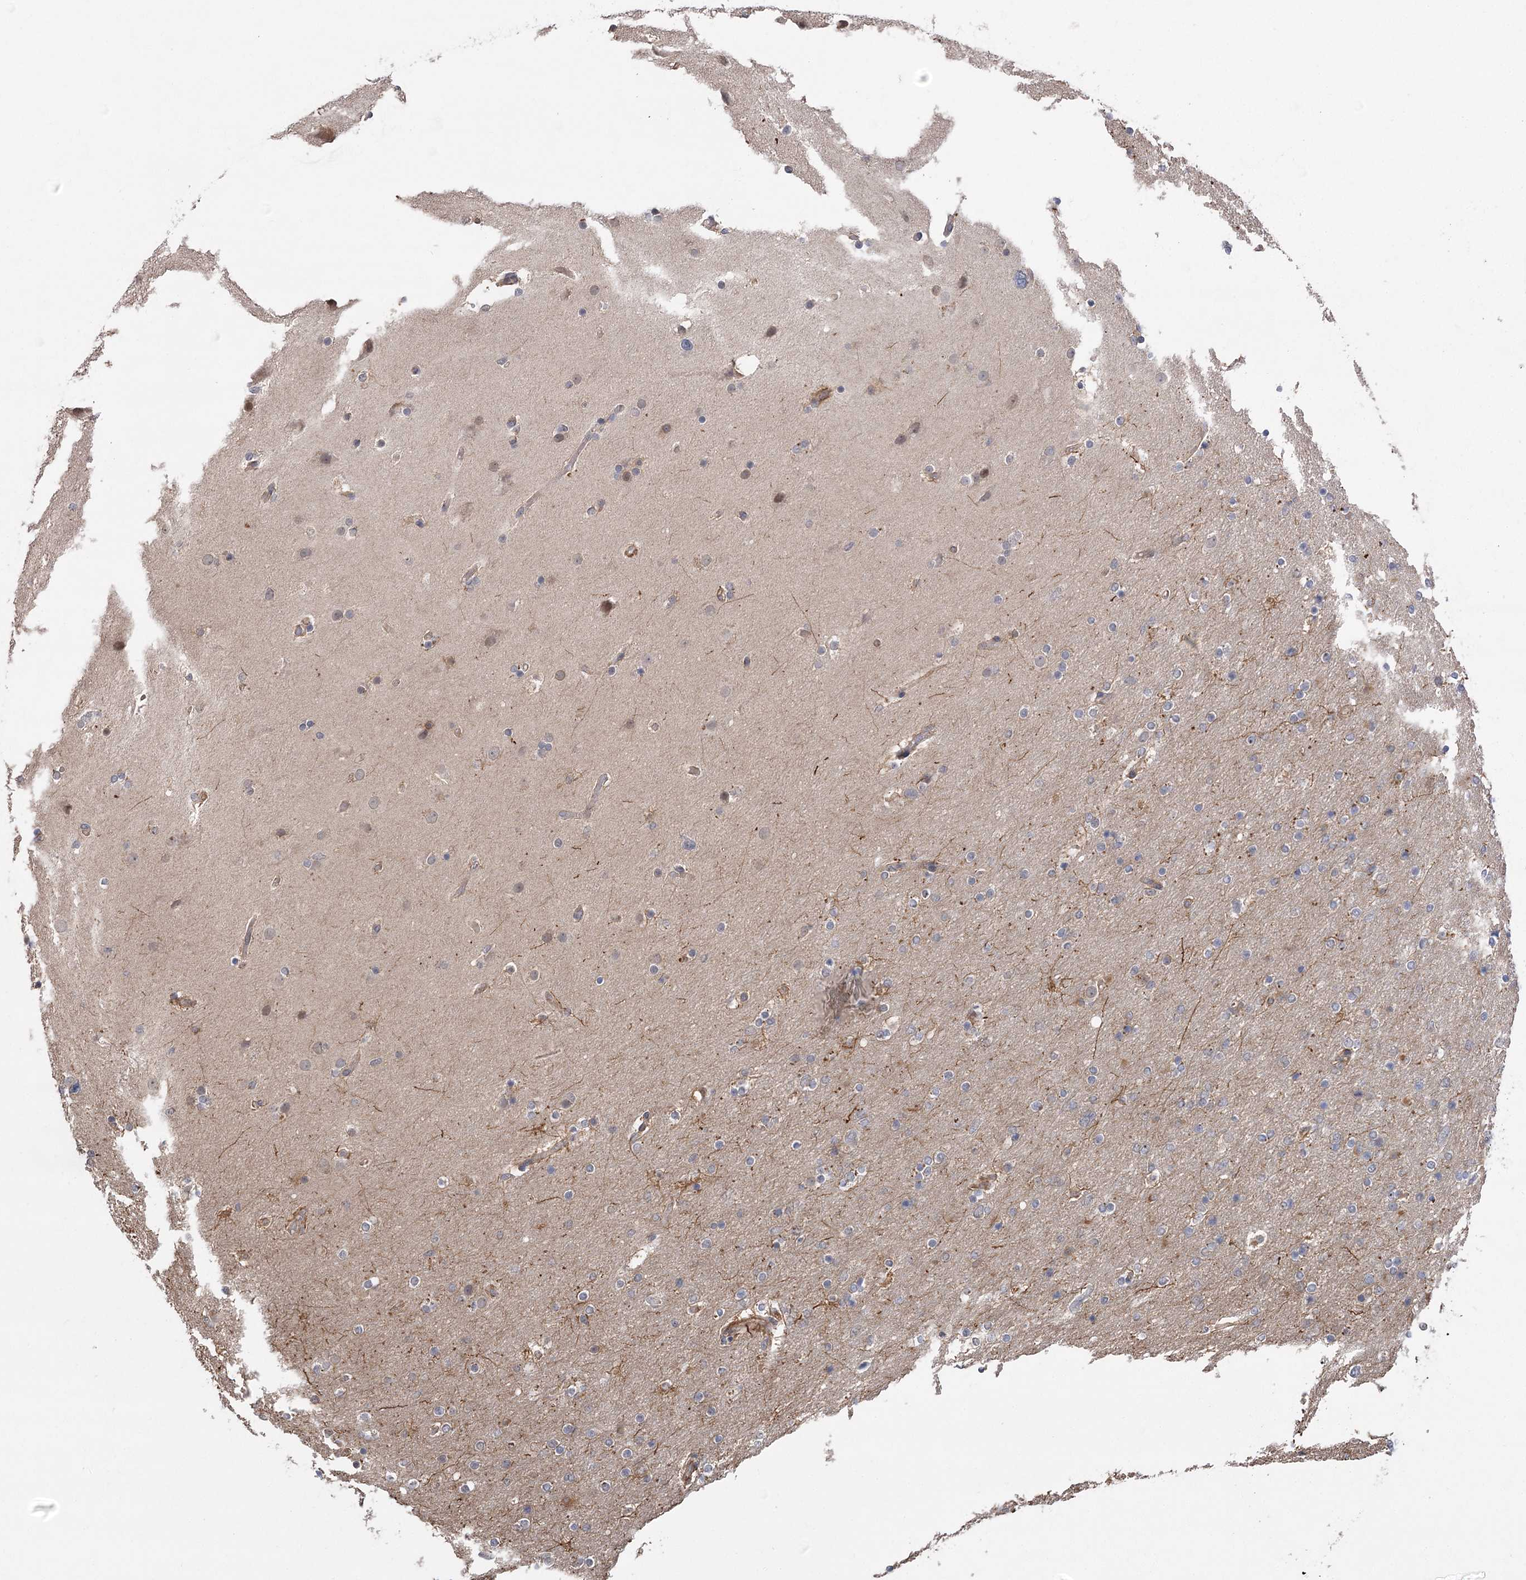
{"staining": {"intensity": "negative", "quantity": "none", "location": "none"}, "tissue": "glioma", "cell_type": "Tumor cells", "image_type": "cancer", "snomed": [{"axis": "morphology", "description": "Glioma, malignant, High grade"}, {"axis": "topography", "description": "Cerebral cortex"}], "caption": "An IHC photomicrograph of glioma is shown. There is no staining in tumor cells of glioma.", "gene": "RWDD4", "patient": {"sex": "female", "age": 36}}